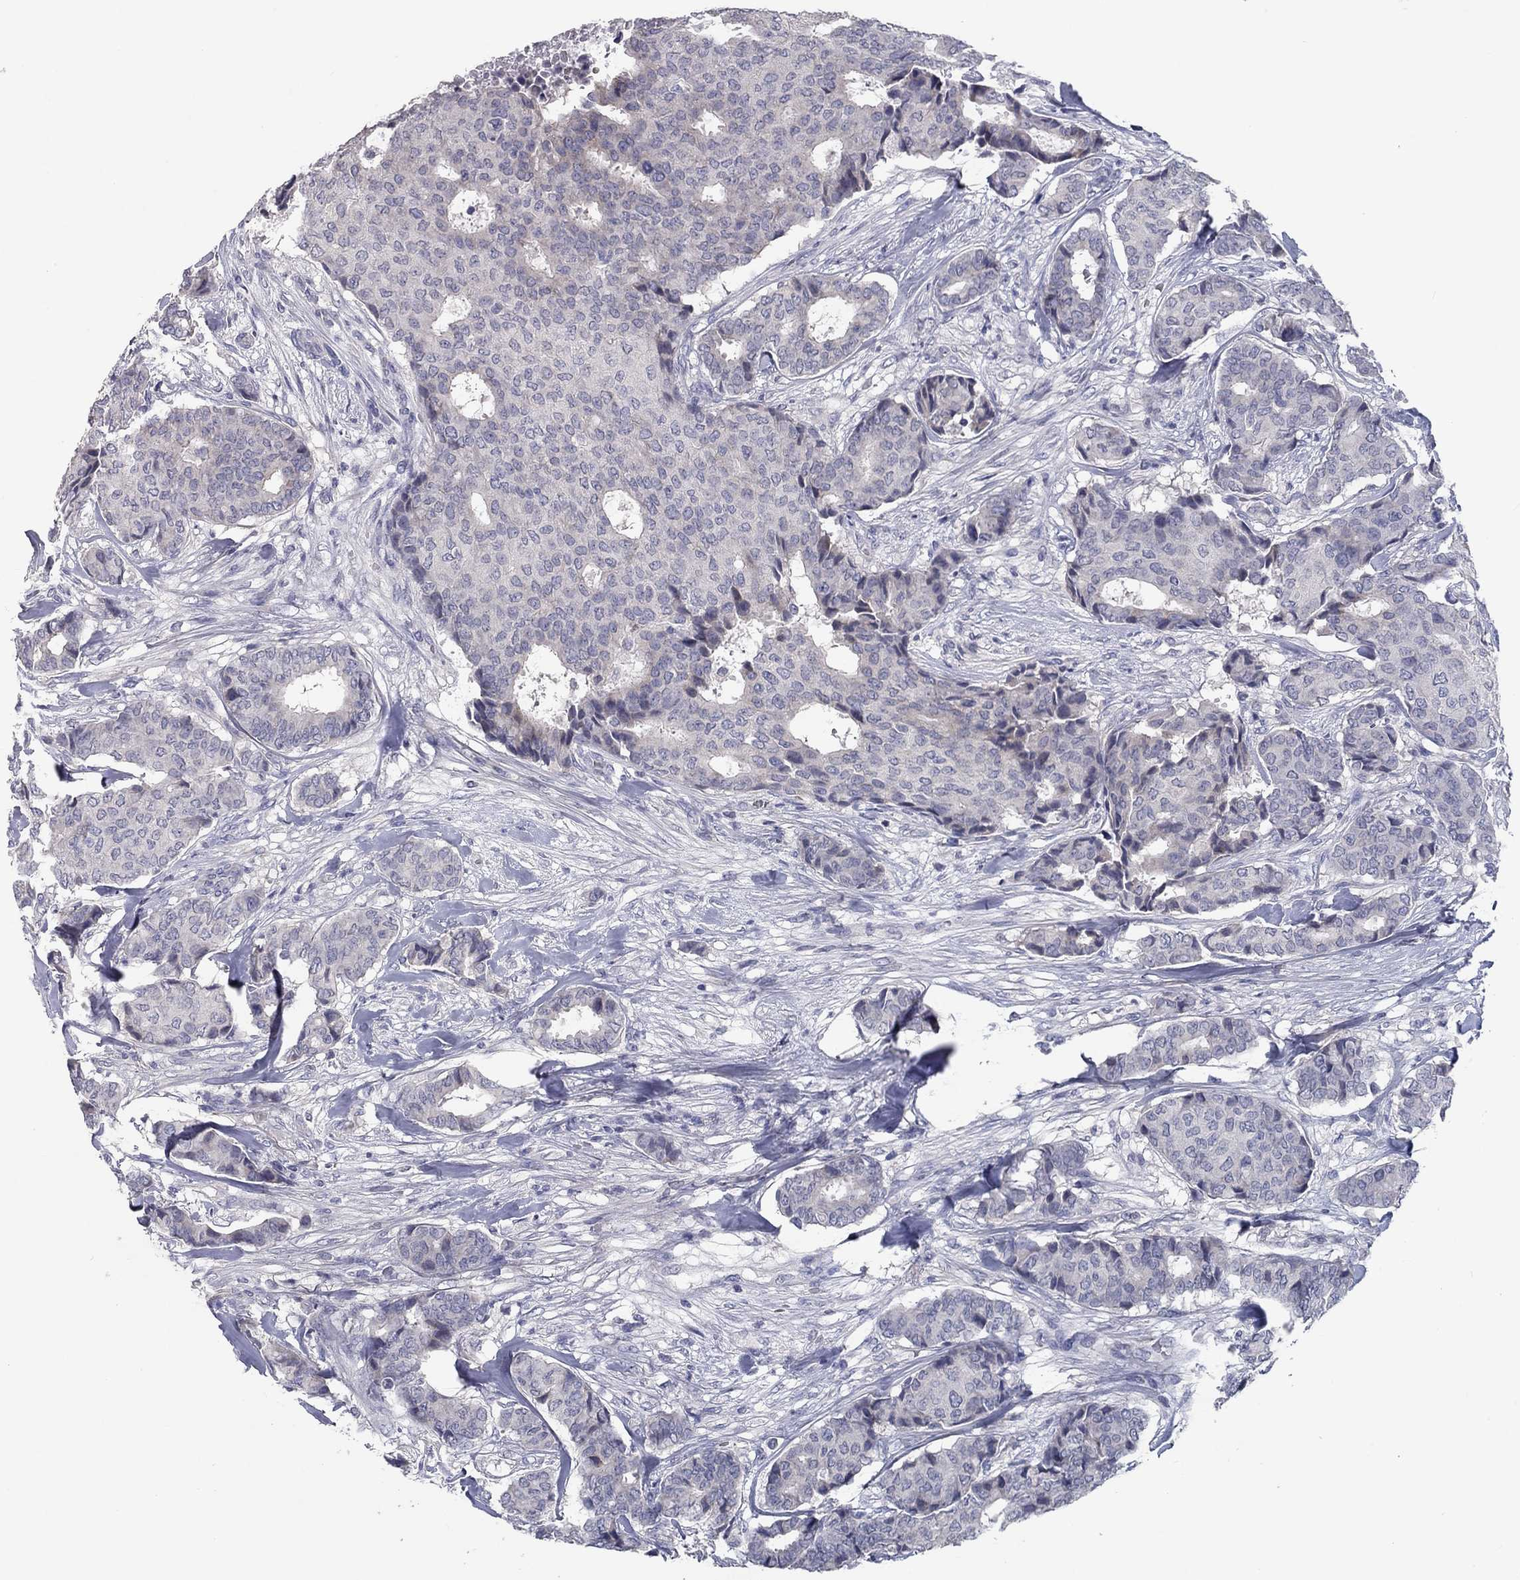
{"staining": {"intensity": "negative", "quantity": "none", "location": "none"}, "tissue": "breast cancer", "cell_type": "Tumor cells", "image_type": "cancer", "snomed": [{"axis": "morphology", "description": "Duct carcinoma"}, {"axis": "topography", "description": "Breast"}], "caption": "DAB immunohistochemical staining of breast cancer exhibits no significant positivity in tumor cells. (DAB immunohistochemistry (IHC) visualized using brightfield microscopy, high magnification).", "gene": "CACNA1A", "patient": {"sex": "female", "age": 75}}